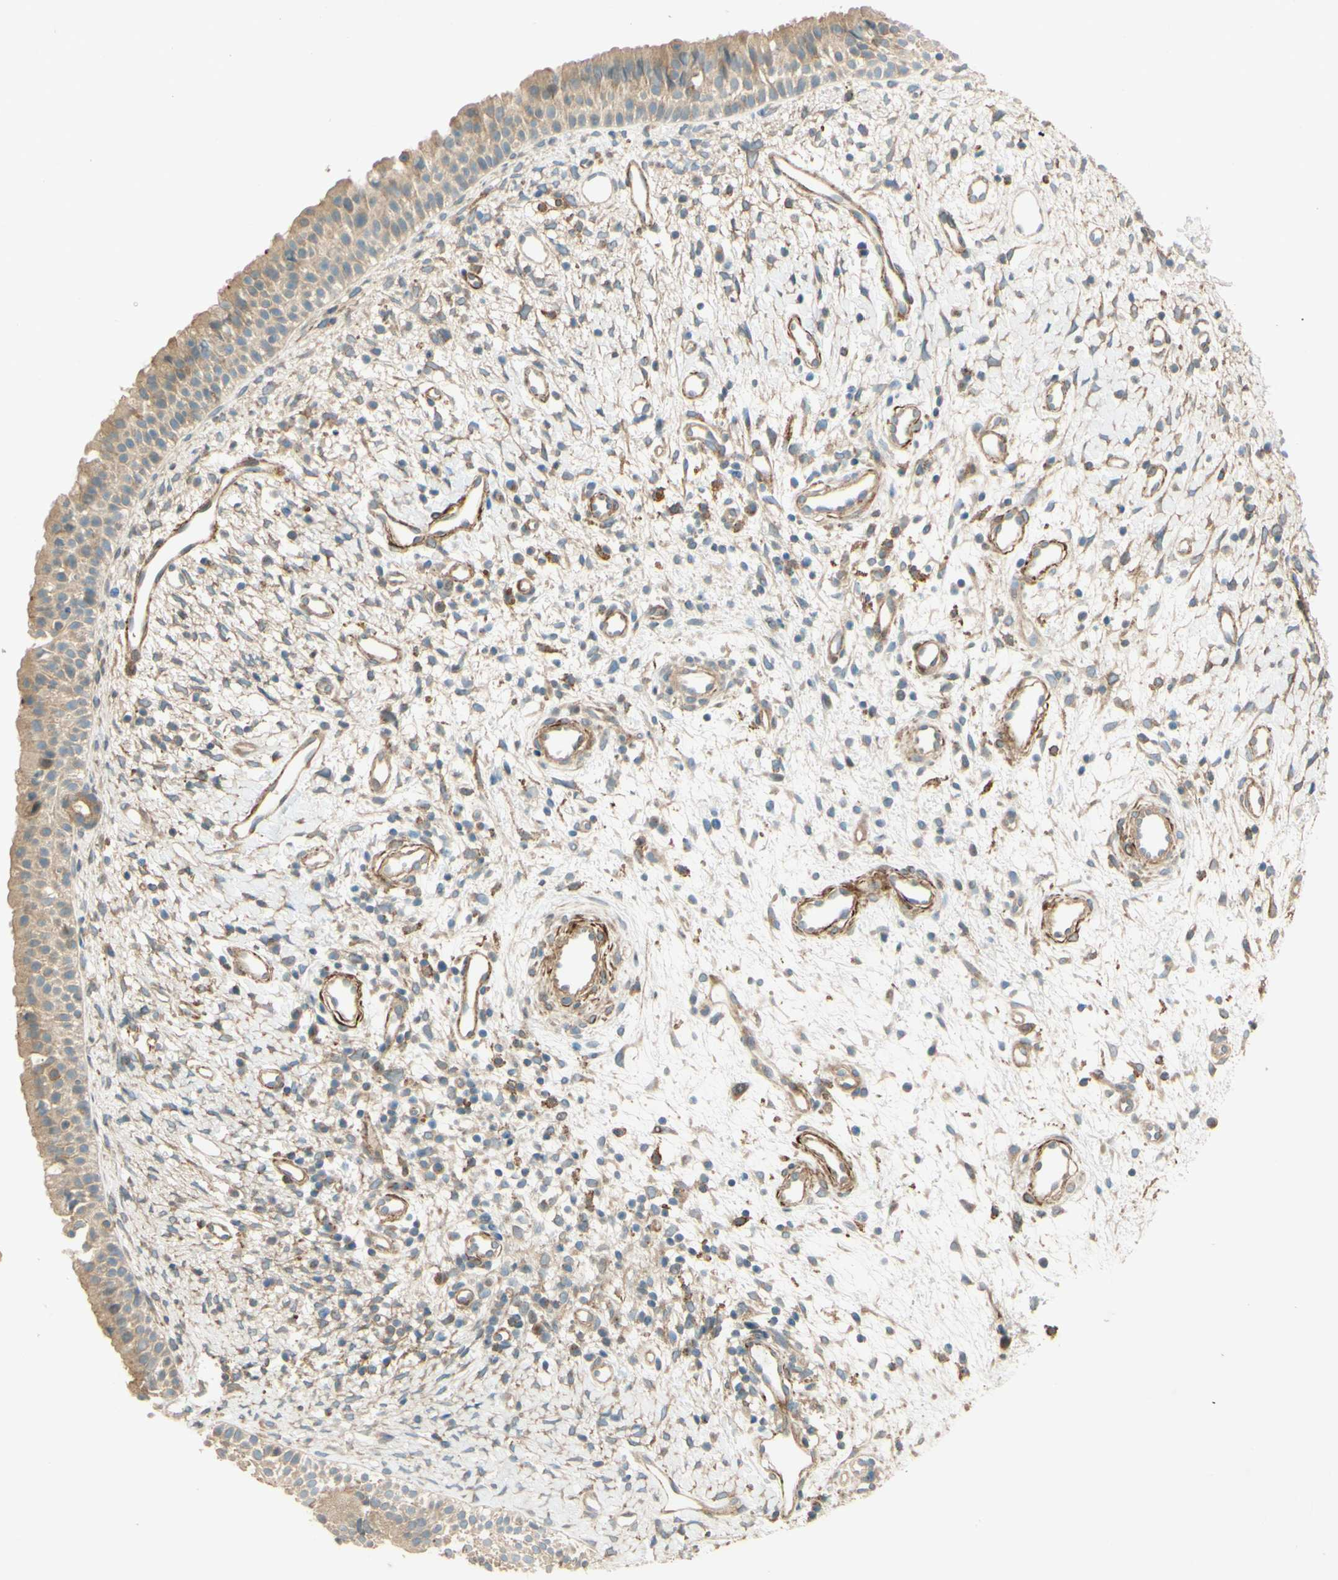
{"staining": {"intensity": "moderate", "quantity": ">75%", "location": "cytoplasmic/membranous"}, "tissue": "nasopharynx", "cell_type": "Respiratory epithelial cells", "image_type": "normal", "snomed": [{"axis": "morphology", "description": "Normal tissue, NOS"}, {"axis": "topography", "description": "Nasopharynx"}], "caption": "Immunohistochemical staining of benign human nasopharynx exhibits medium levels of moderate cytoplasmic/membranous expression in approximately >75% of respiratory epithelial cells. (Stains: DAB in brown, nuclei in blue, Microscopy: brightfield microscopy at high magnification).", "gene": "ADAM17", "patient": {"sex": "male", "age": 22}}